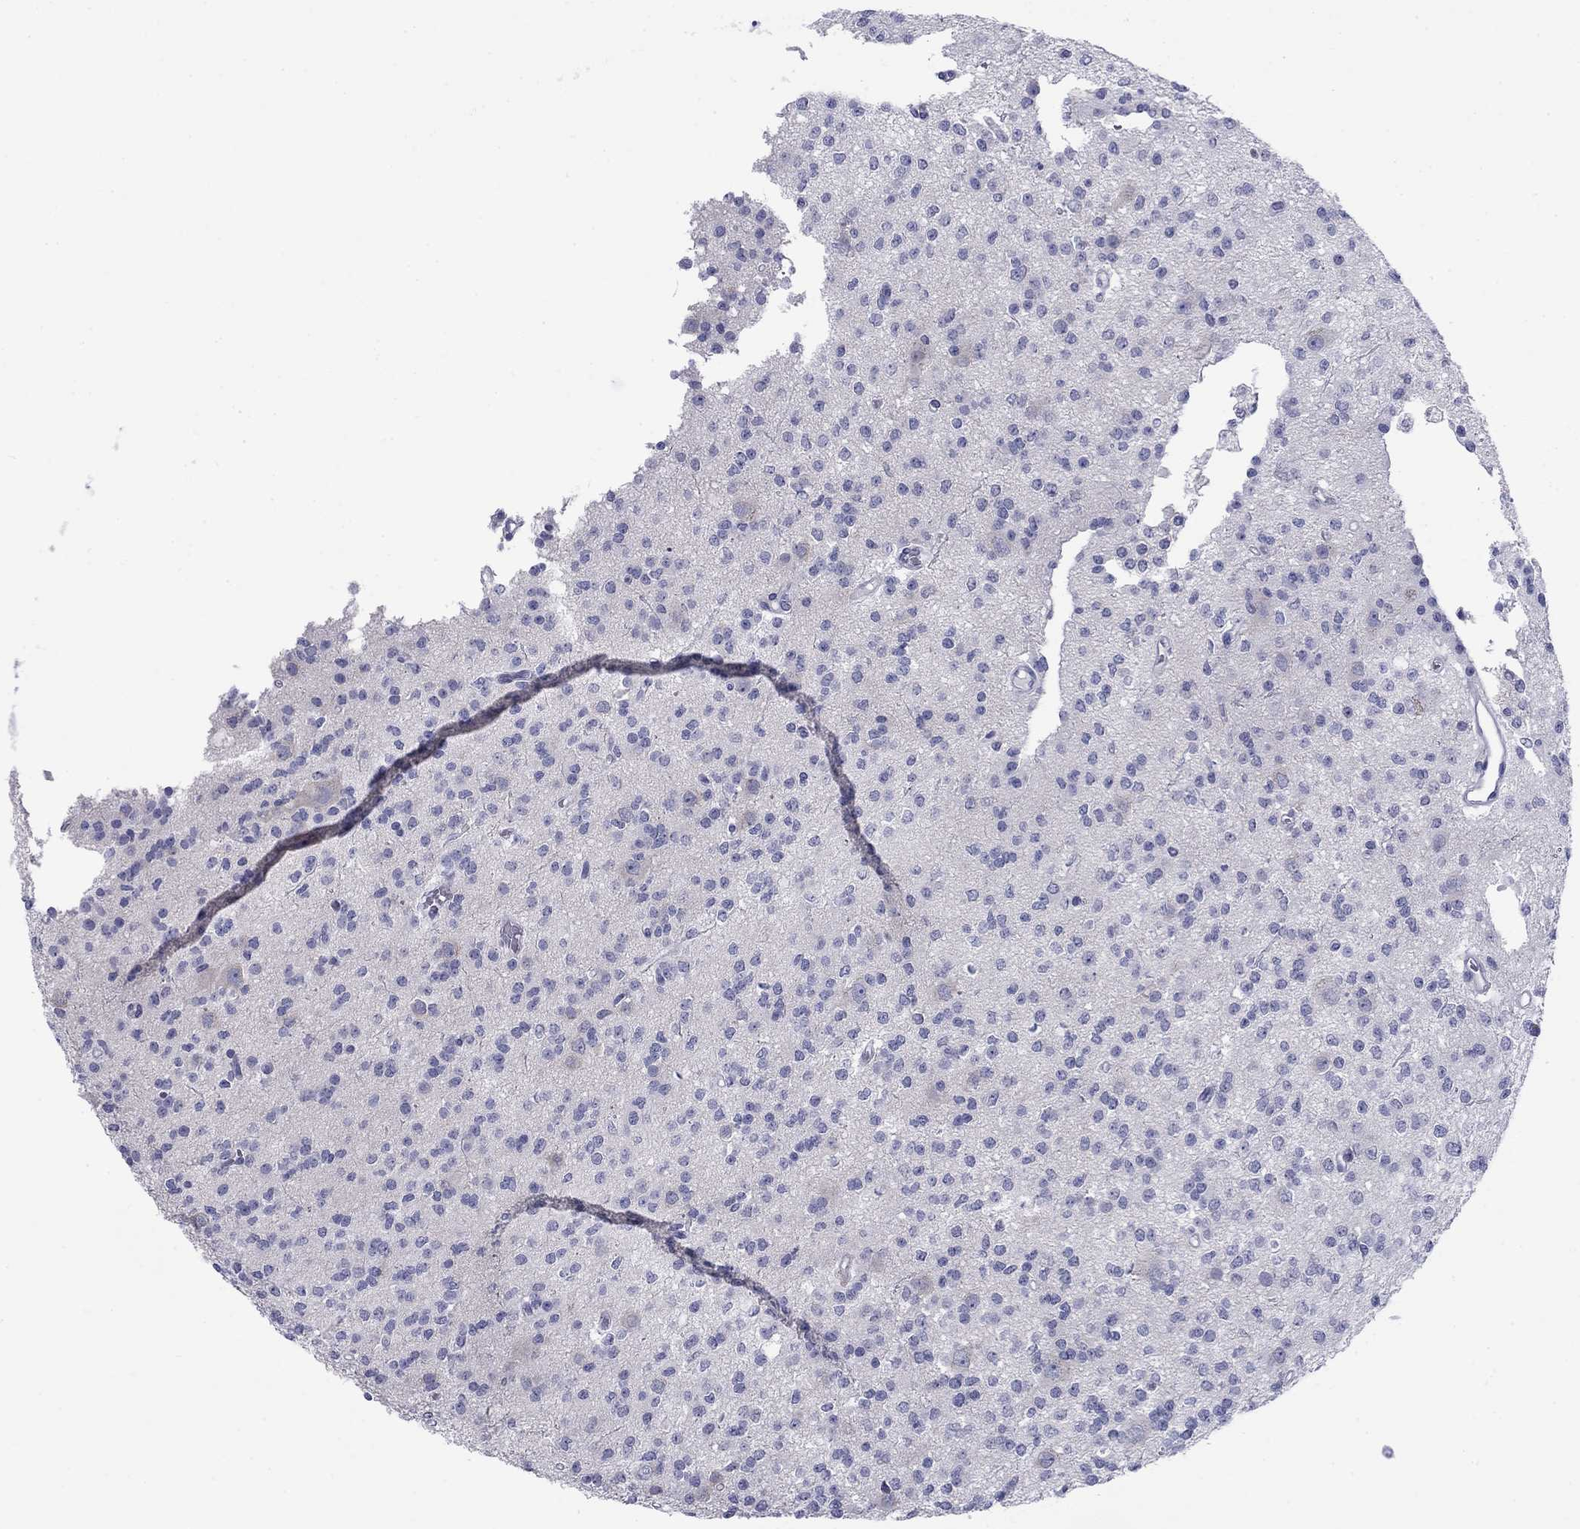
{"staining": {"intensity": "negative", "quantity": "none", "location": "none"}, "tissue": "glioma", "cell_type": "Tumor cells", "image_type": "cancer", "snomed": [{"axis": "morphology", "description": "Glioma, malignant, Low grade"}, {"axis": "topography", "description": "Brain"}], "caption": "This is an IHC photomicrograph of low-grade glioma (malignant). There is no positivity in tumor cells.", "gene": "CACNA1A", "patient": {"sex": "male", "age": 27}}